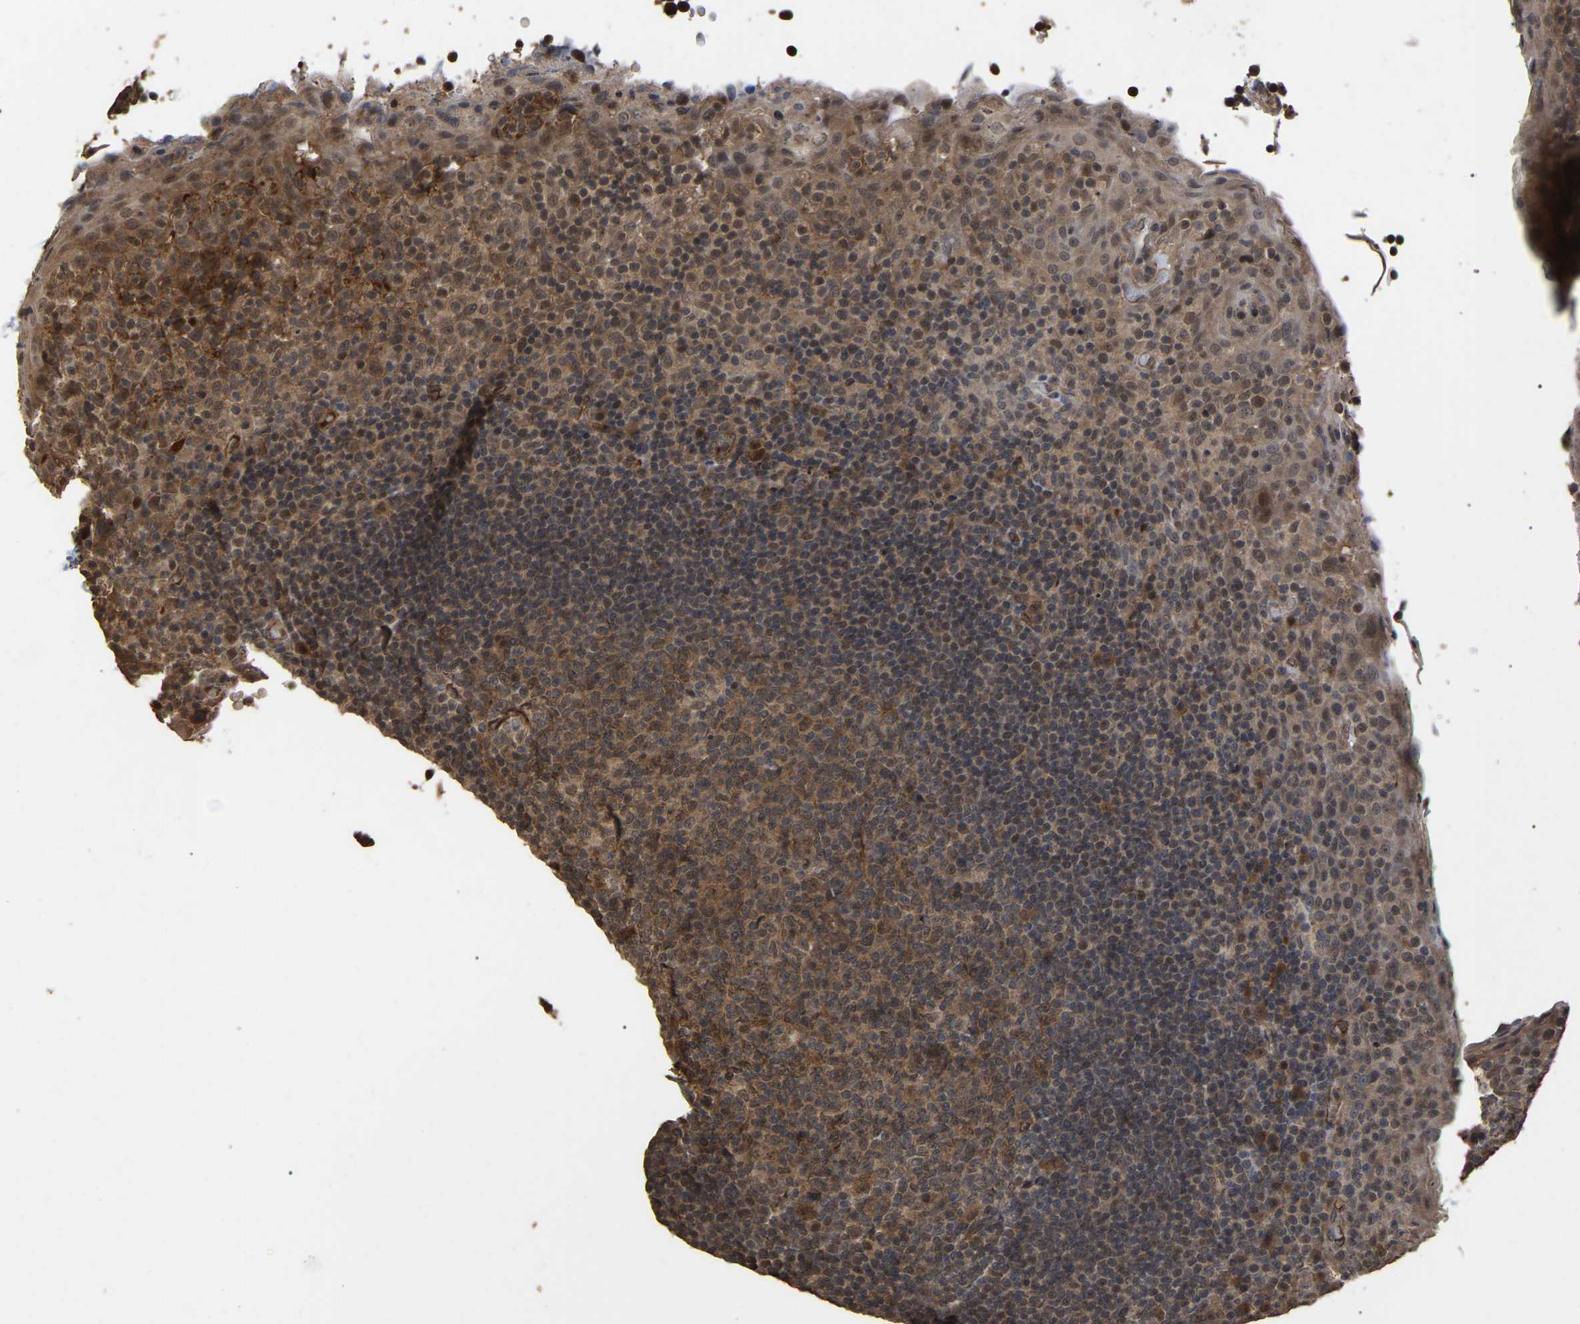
{"staining": {"intensity": "moderate", "quantity": ">75%", "location": "cytoplasmic/membranous"}, "tissue": "tonsil", "cell_type": "Germinal center cells", "image_type": "normal", "snomed": [{"axis": "morphology", "description": "Normal tissue, NOS"}, {"axis": "topography", "description": "Tonsil"}], "caption": "A brown stain highlights moderate cytoplasmic/membranous staining of a protein in germinal center cells of benign tonsil. The staining was performed using DAB, with brown indicating positive protein expression. Nuclei are stained blue with hematoxylin.", "gene": "FAM161B", "patient": {"sex": "male", "age": 17}}